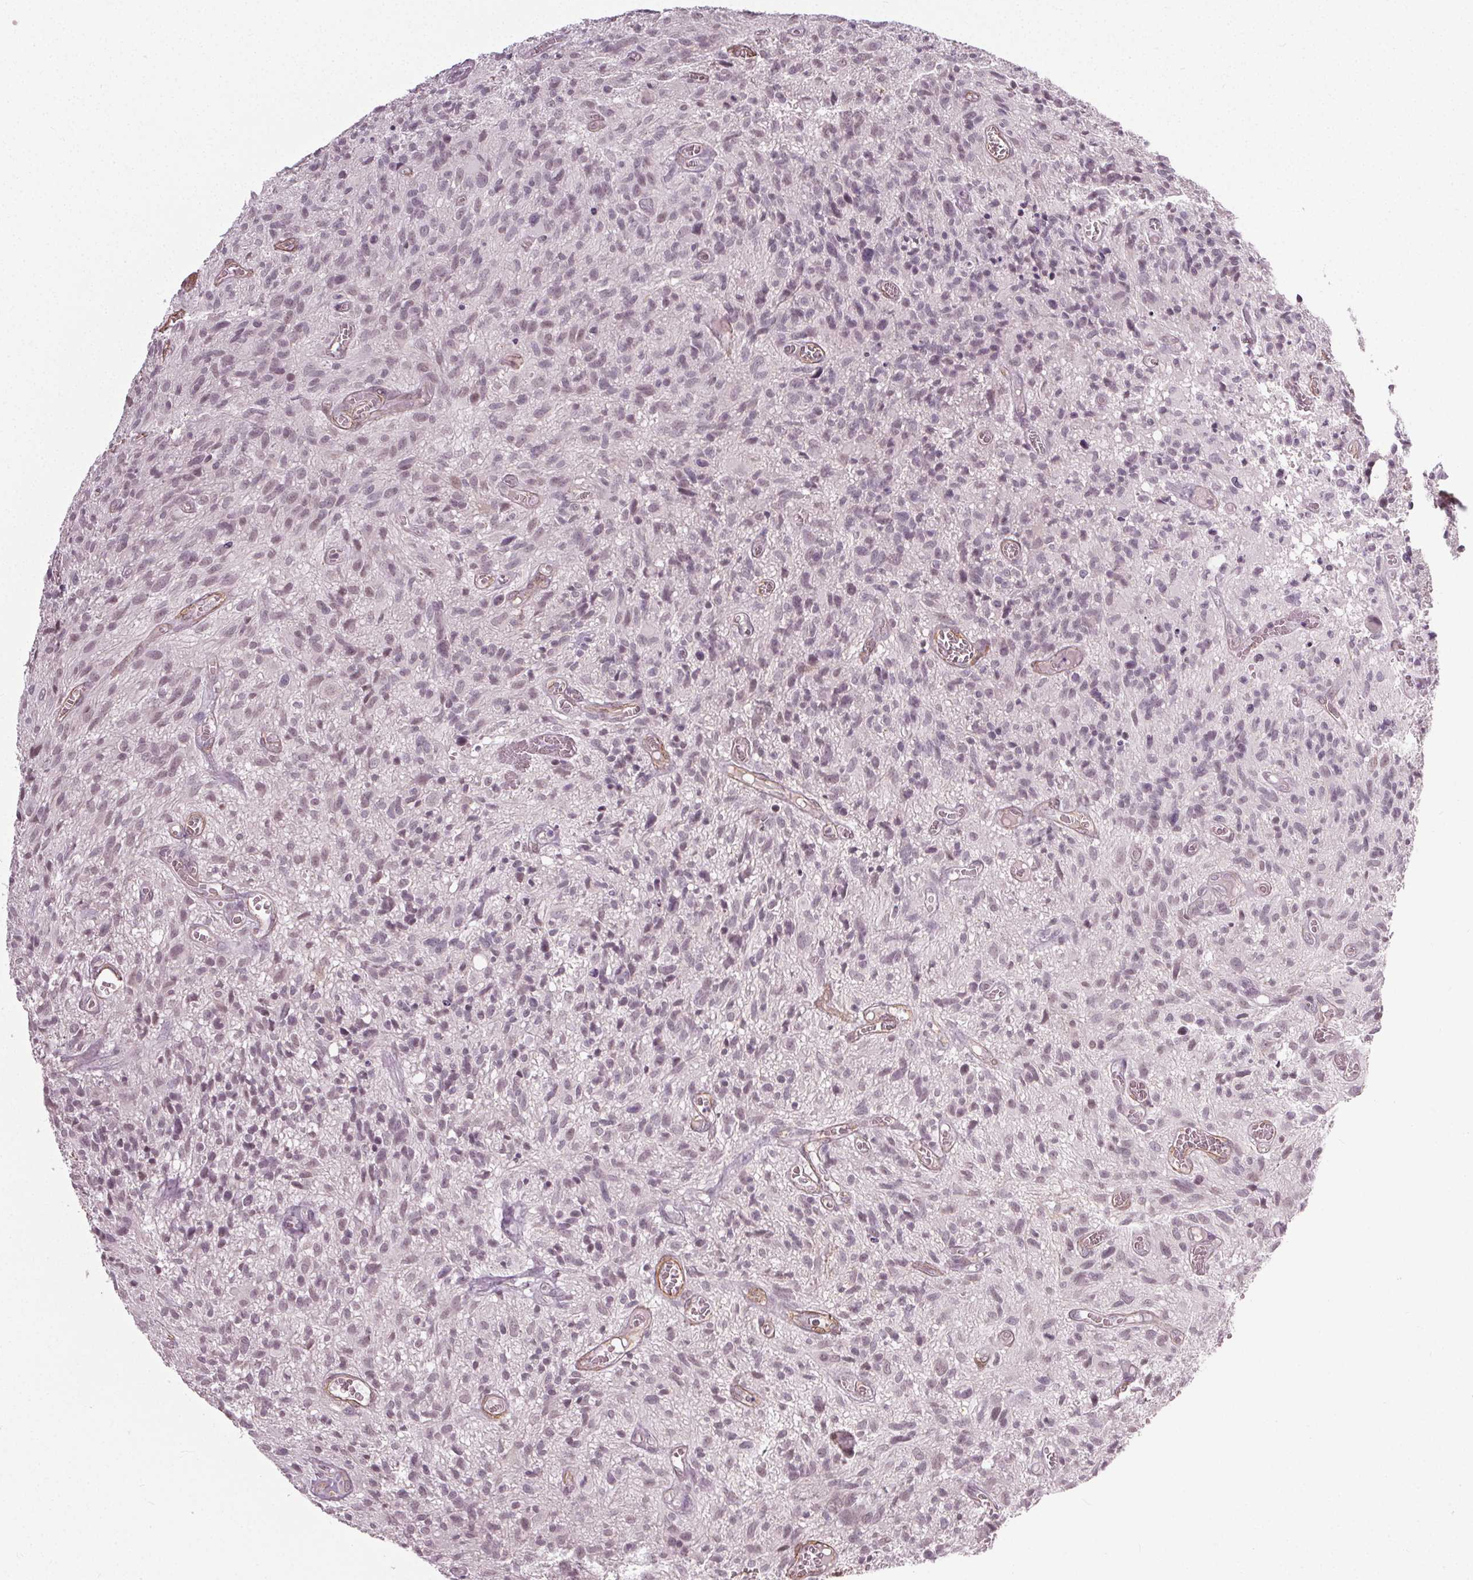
{"staining": {"intensity": "negative", "quantity": "none", "location": "none"}, "tissue": "glioma", "cell_type": "Tumor cells", "image_type": "cancer", "snomed": [{"axis": "morphology", "description": "Glioma, malignant, High grade"}, {"axis": "topography", "description": "Brain"}], "caption": "A micrograph of human malignant glioma (high-grade) is negative for staining in tumor cells.", "gene": "PKP1", "patient": {"sex": "male", "age": 75}}